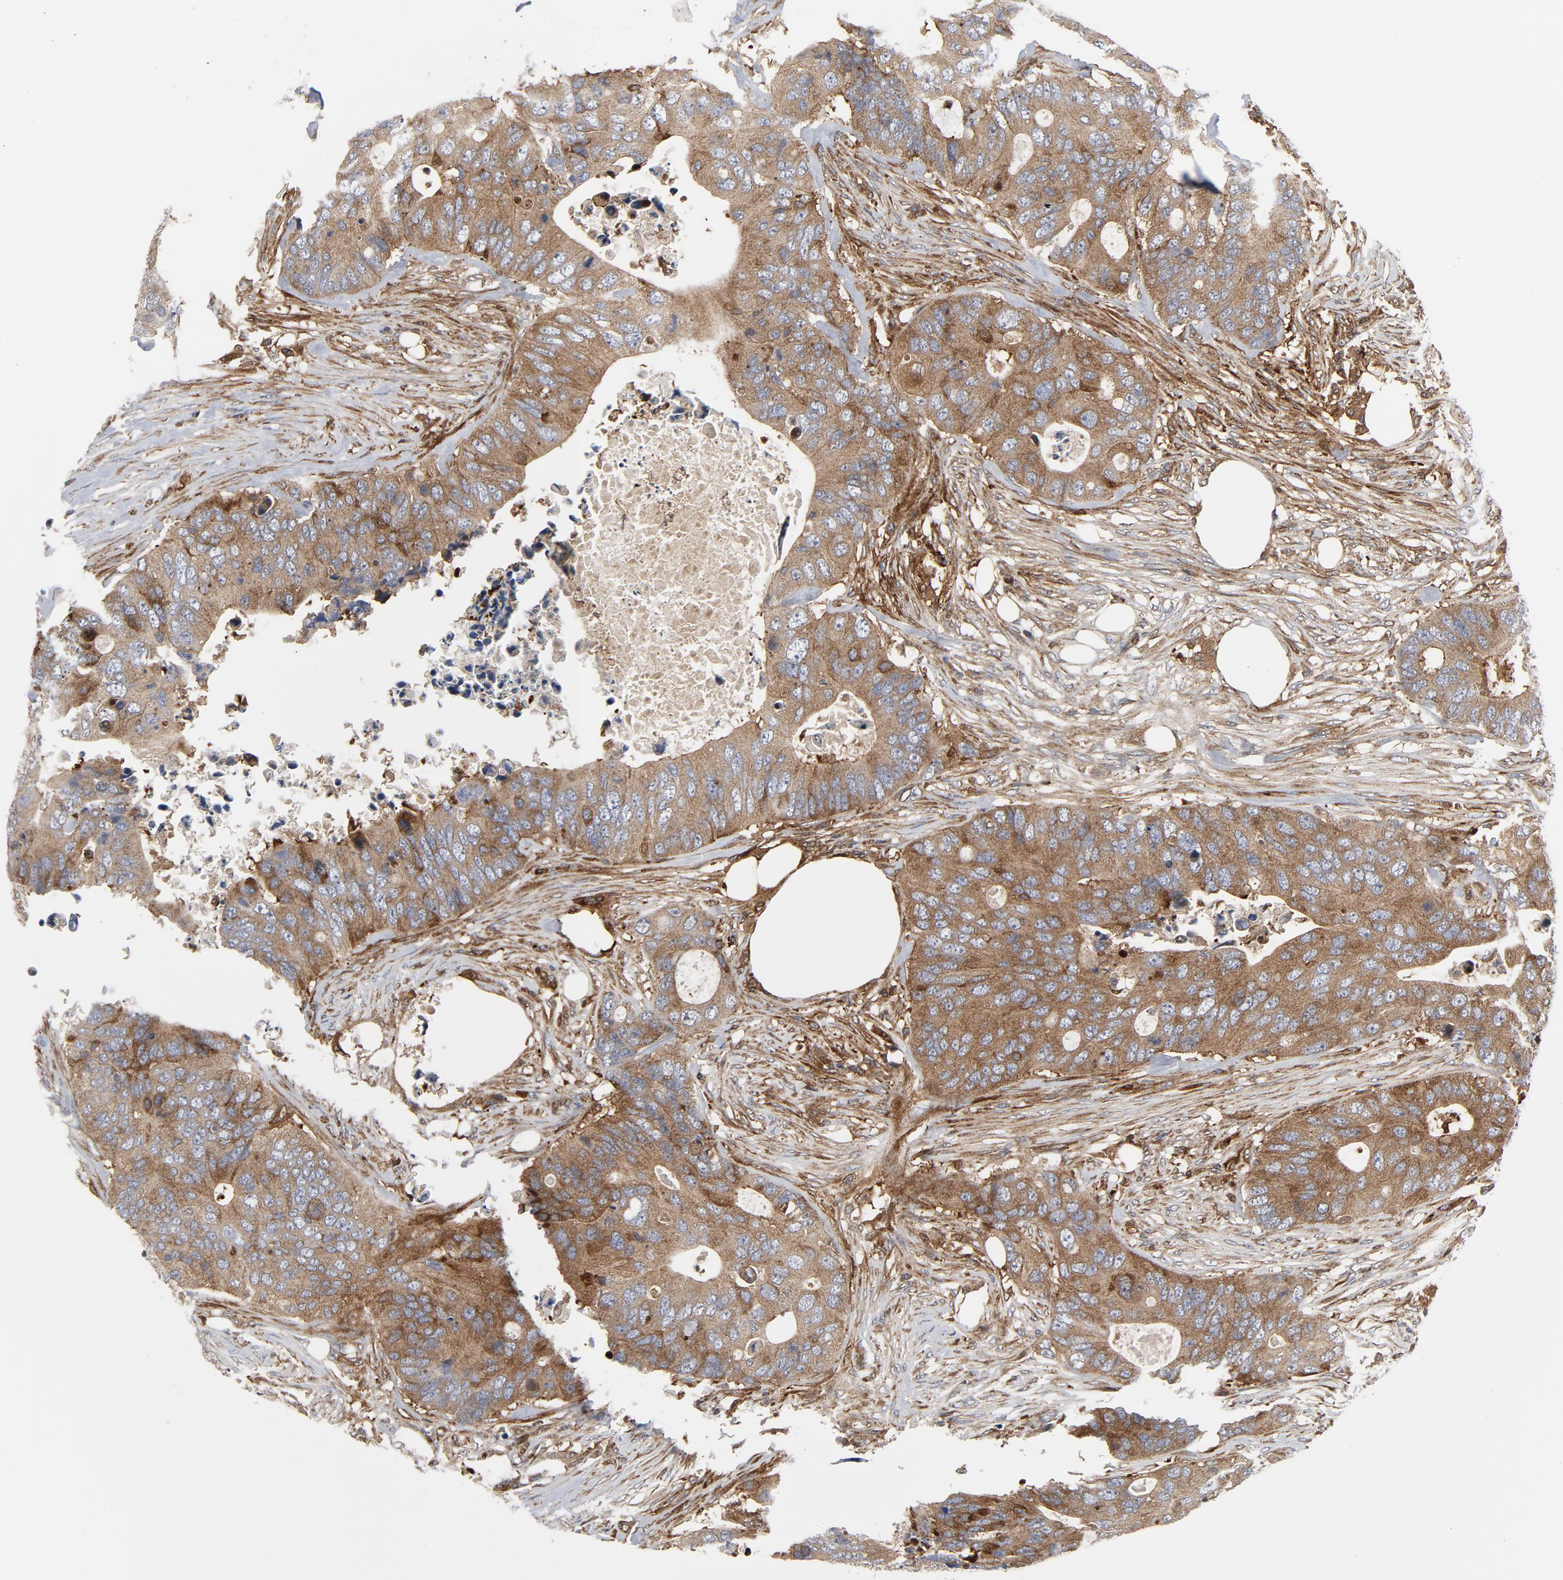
{"staining": {"intensity": "moderate", "quantity": ">75%", "location": "cytoplasmic/membranous"}, "tissue": "colorectal cancer", "cell_type": "Tumor cells", "image_type": "cancer", "snomed": [{"axis": "morphology", "description": "Adenocarcinoma, NOS"}, {"axis": "topography", "description": "Colon"}], "caption": "Tumor cells reveal moderate cytoplasmic/membranous expression in about >75% of cells in colorectal adenocarcinoma. (IHC, brightfield microscopy, high magnification).", "gene": "YES1", "patient": {"sex": "male", "age": 71}}